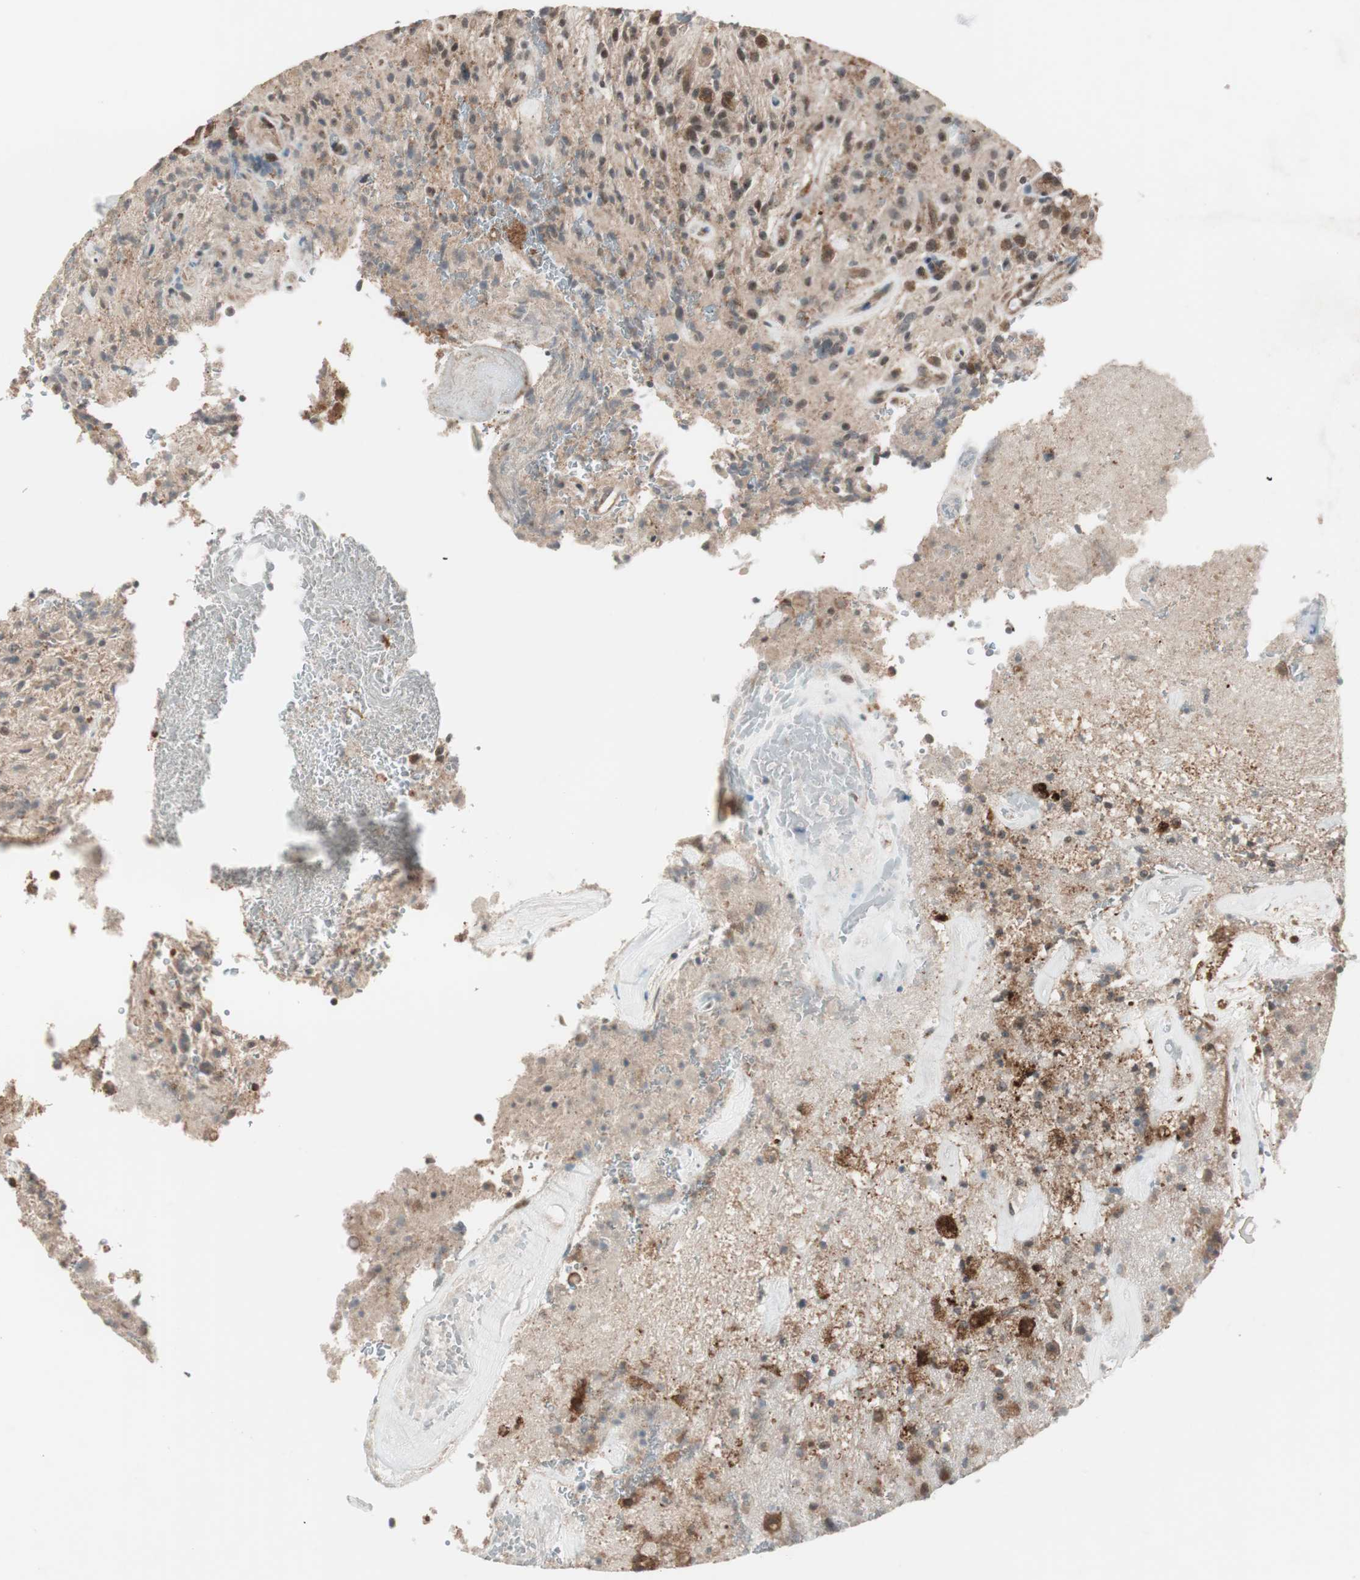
{"staining": {"intensity": "weak", "quantity": ">75%", "location": "cytoplasmic/membranous"}, "tissue": "glioma", "cell_type": "Tumor cells", "image_type": "cancer", "snomed": [{"axis": "morphology", "description": "Glioma, malignant, High grade"}, {"axis": "topography", "description": "Brain"}], "caption": "Malignant high-grade glioma was stained to show a protein in brown. There is low levels of weak cytoplasmic/membranous expression in approximately >75% of tumor cells.", "gene": "FBXO5", "patient": {"sex": "male", "age": 71}}